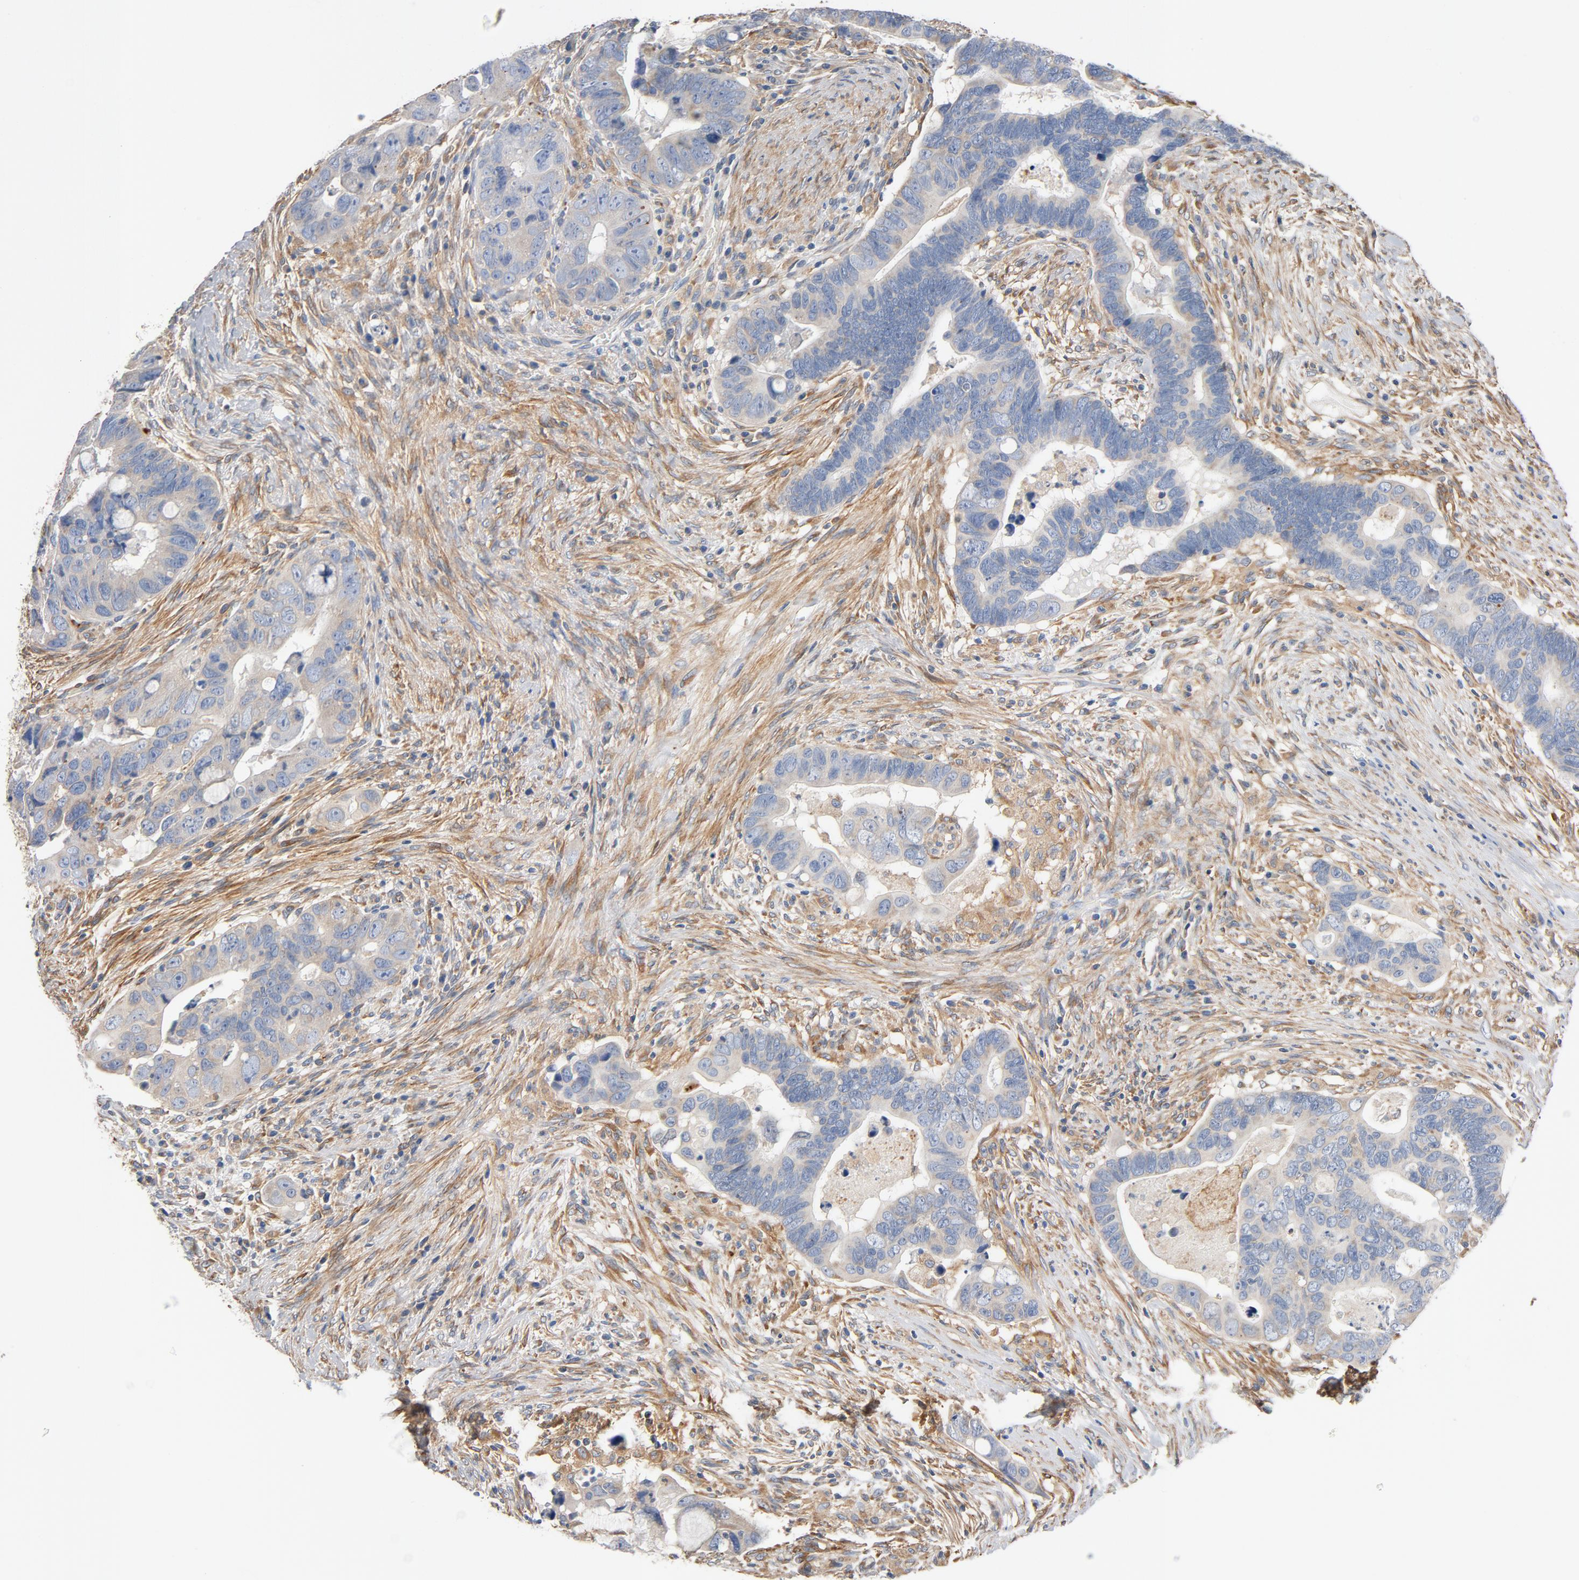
{"staining": {"intensity": "negative", "quantity": "none", "location": "none"}, "tissue": "colorectal cancer", "cell_type": "Tumor cells", "image_type": "cancer", "snomed": [{"axis": "morphology", "description": "Adenocarcinoma, NOS"}, {"axis": "topography", "description": "Rectum"}], "caption": "Immunohistochemistry (IHC) image of neoplastic tissue: colorectal adenocarcinoma stained with DAB (3,3'-diaminobenzidine) shows no significant protein expression in tumor cells. (DAB IHC with hematoxylin counter stain).", "gene": "ILK", "patient": {"sex": "male", "age": 53}}